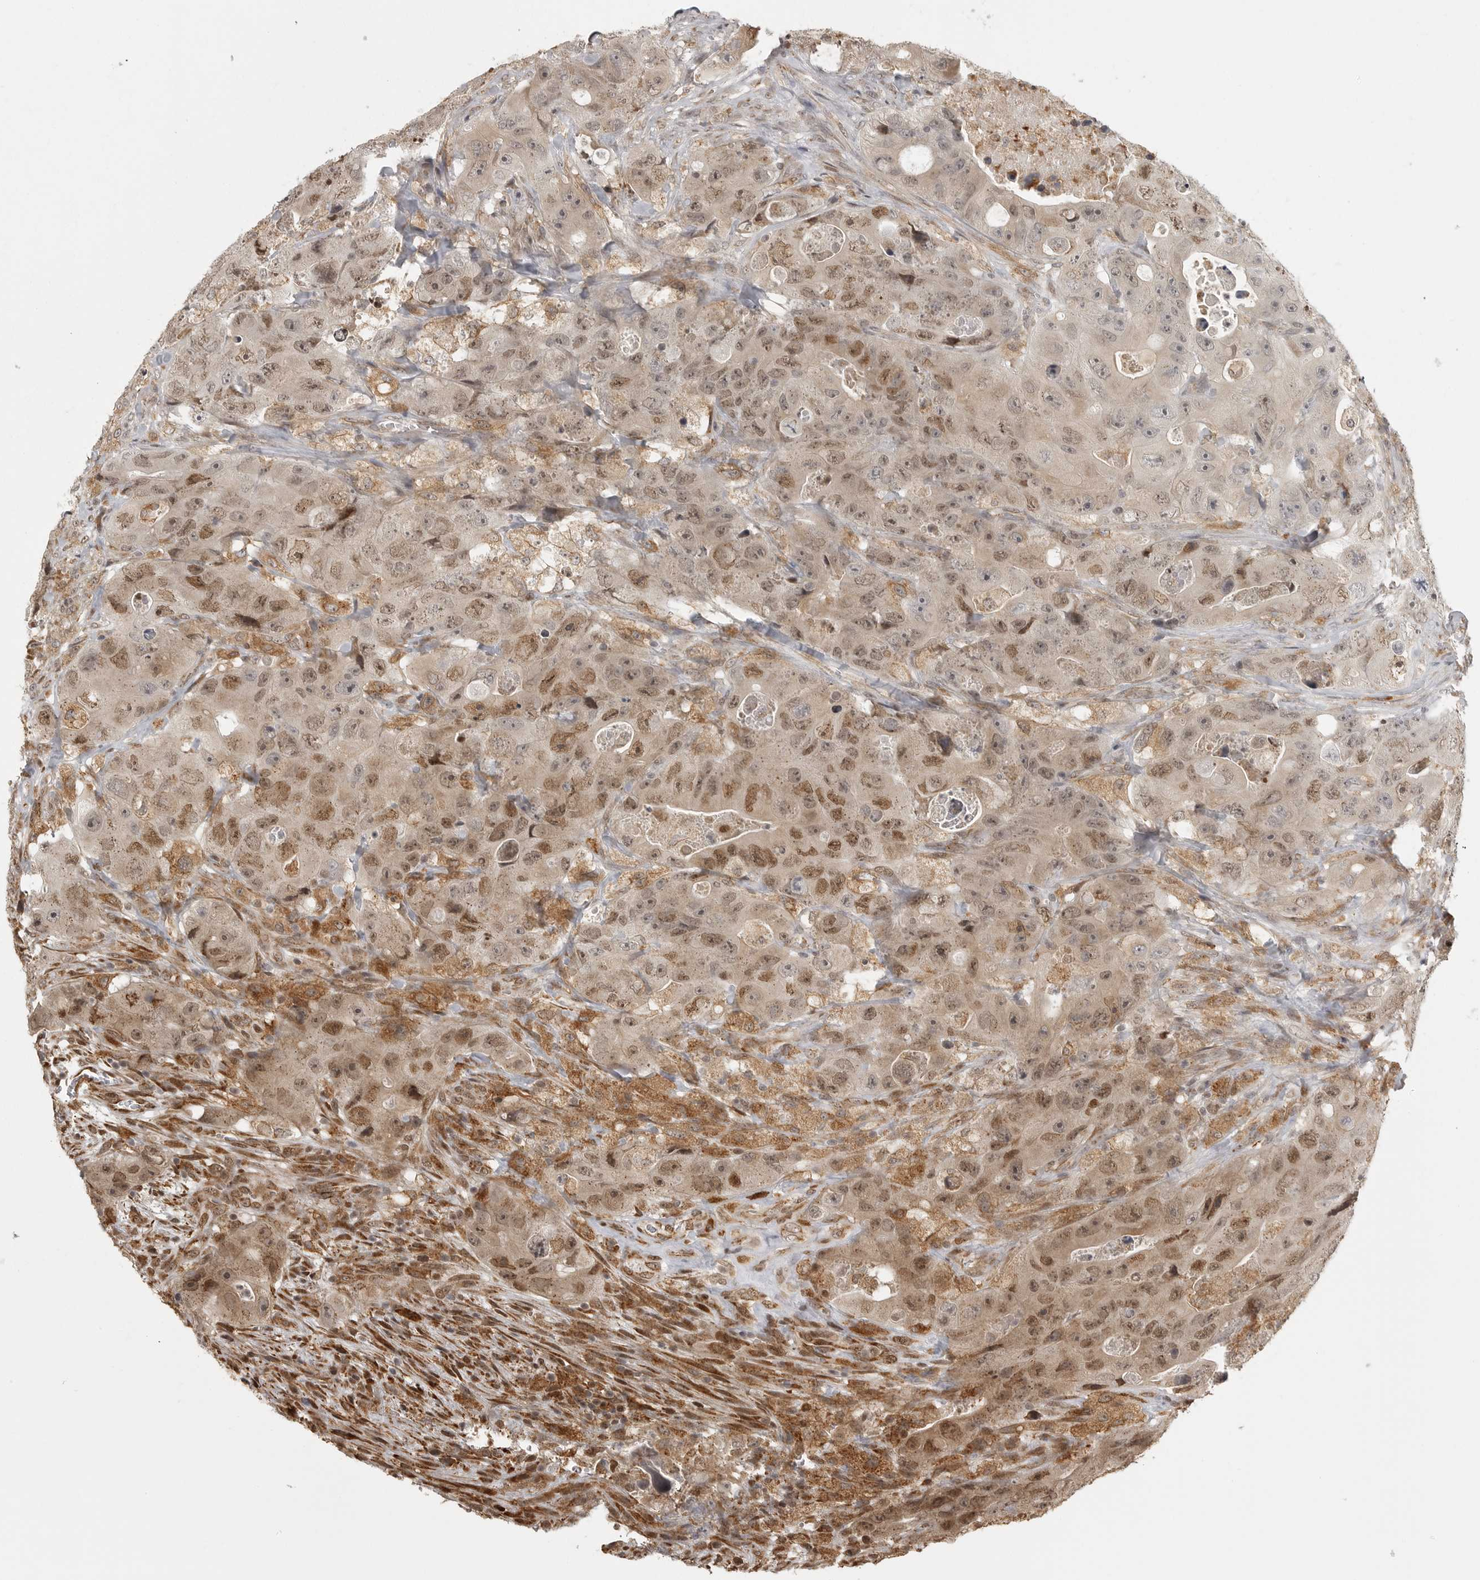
{"staining": {"intensity": "moderate", "quantity": "25%-75%", "location": "nuclear"}, "tissue": "colorectal cancer", "cell_type": "Tumor cells", "image_type": "cancer", "snomed": [{"axis": "morphology", "description": "Adenocarcinoma, NOS"}, {"axis": "topography", "description": "Colon"}], "caption": "Colorectal adenocarcinoma stained for a protein (brown) displays moderate nuclear positive expression in about 25%-75% of tumor cells.", "gene": "ISG20L2", "patient": {"sex": "female", "age": 46}}